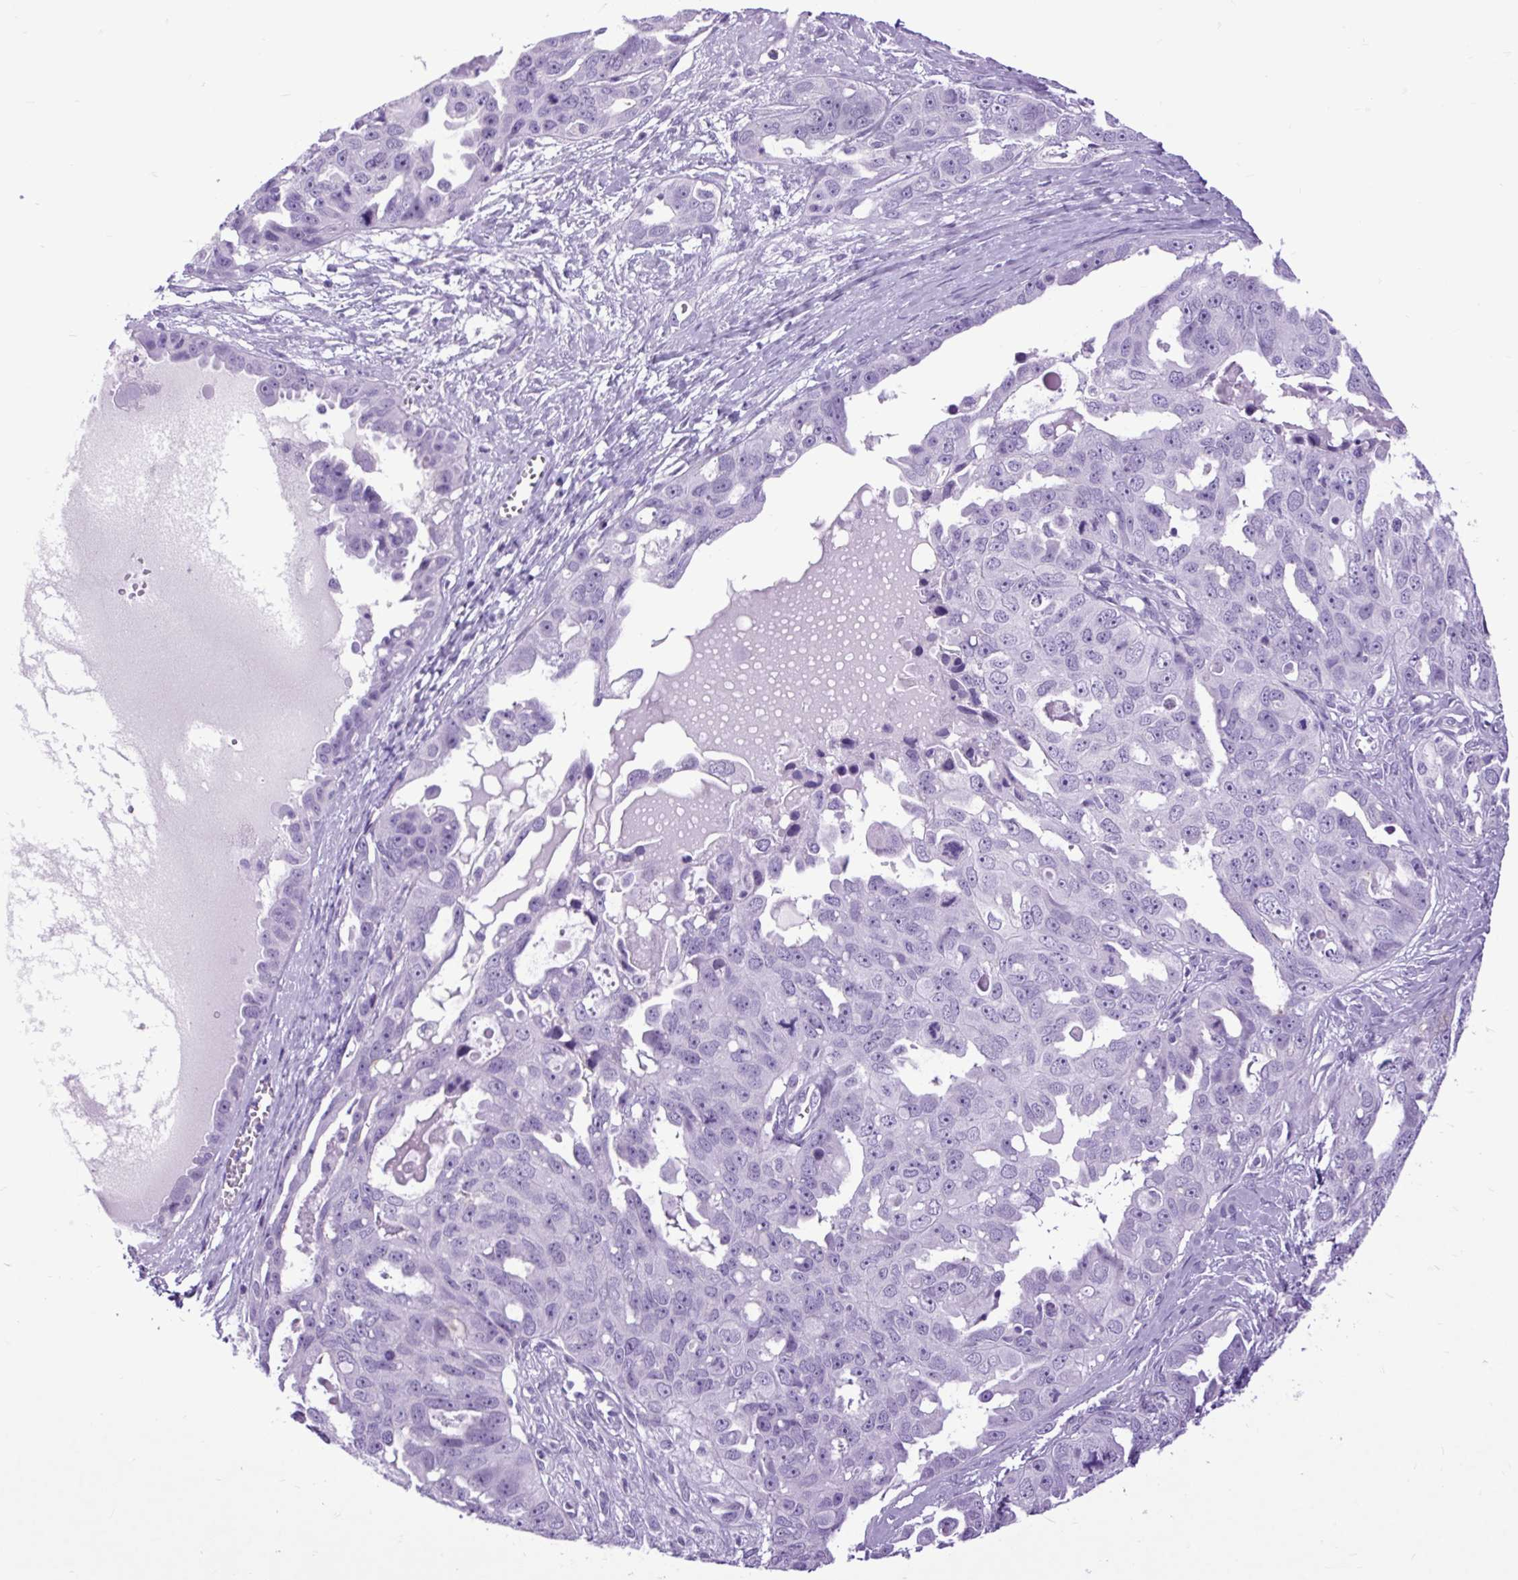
{"staining": {"intensity": "negative", "quantity": "none", "location": "none"}, "tissue": "ovarian cancer", "cell_type": "Tumor cells", "image_type": "cancer", "snomed": [{"axis": "morphology", "description": "Carcinoma, endometroid"}, {"axis": "topography", "description": "Ovary"}], "caption": "This is a photomicrograph of IHC staining of ovarian cancer, which shows no staining in tumor cells. The staining was performed using DAB (3,3'-diaminobenzidine) to visualize the protein expression in brown, while the nuclei were stained in blue with hematoxylin (Magnification: 20x).", "gene": "DPP6", "patient": {"sex": "female", "age": 70}}